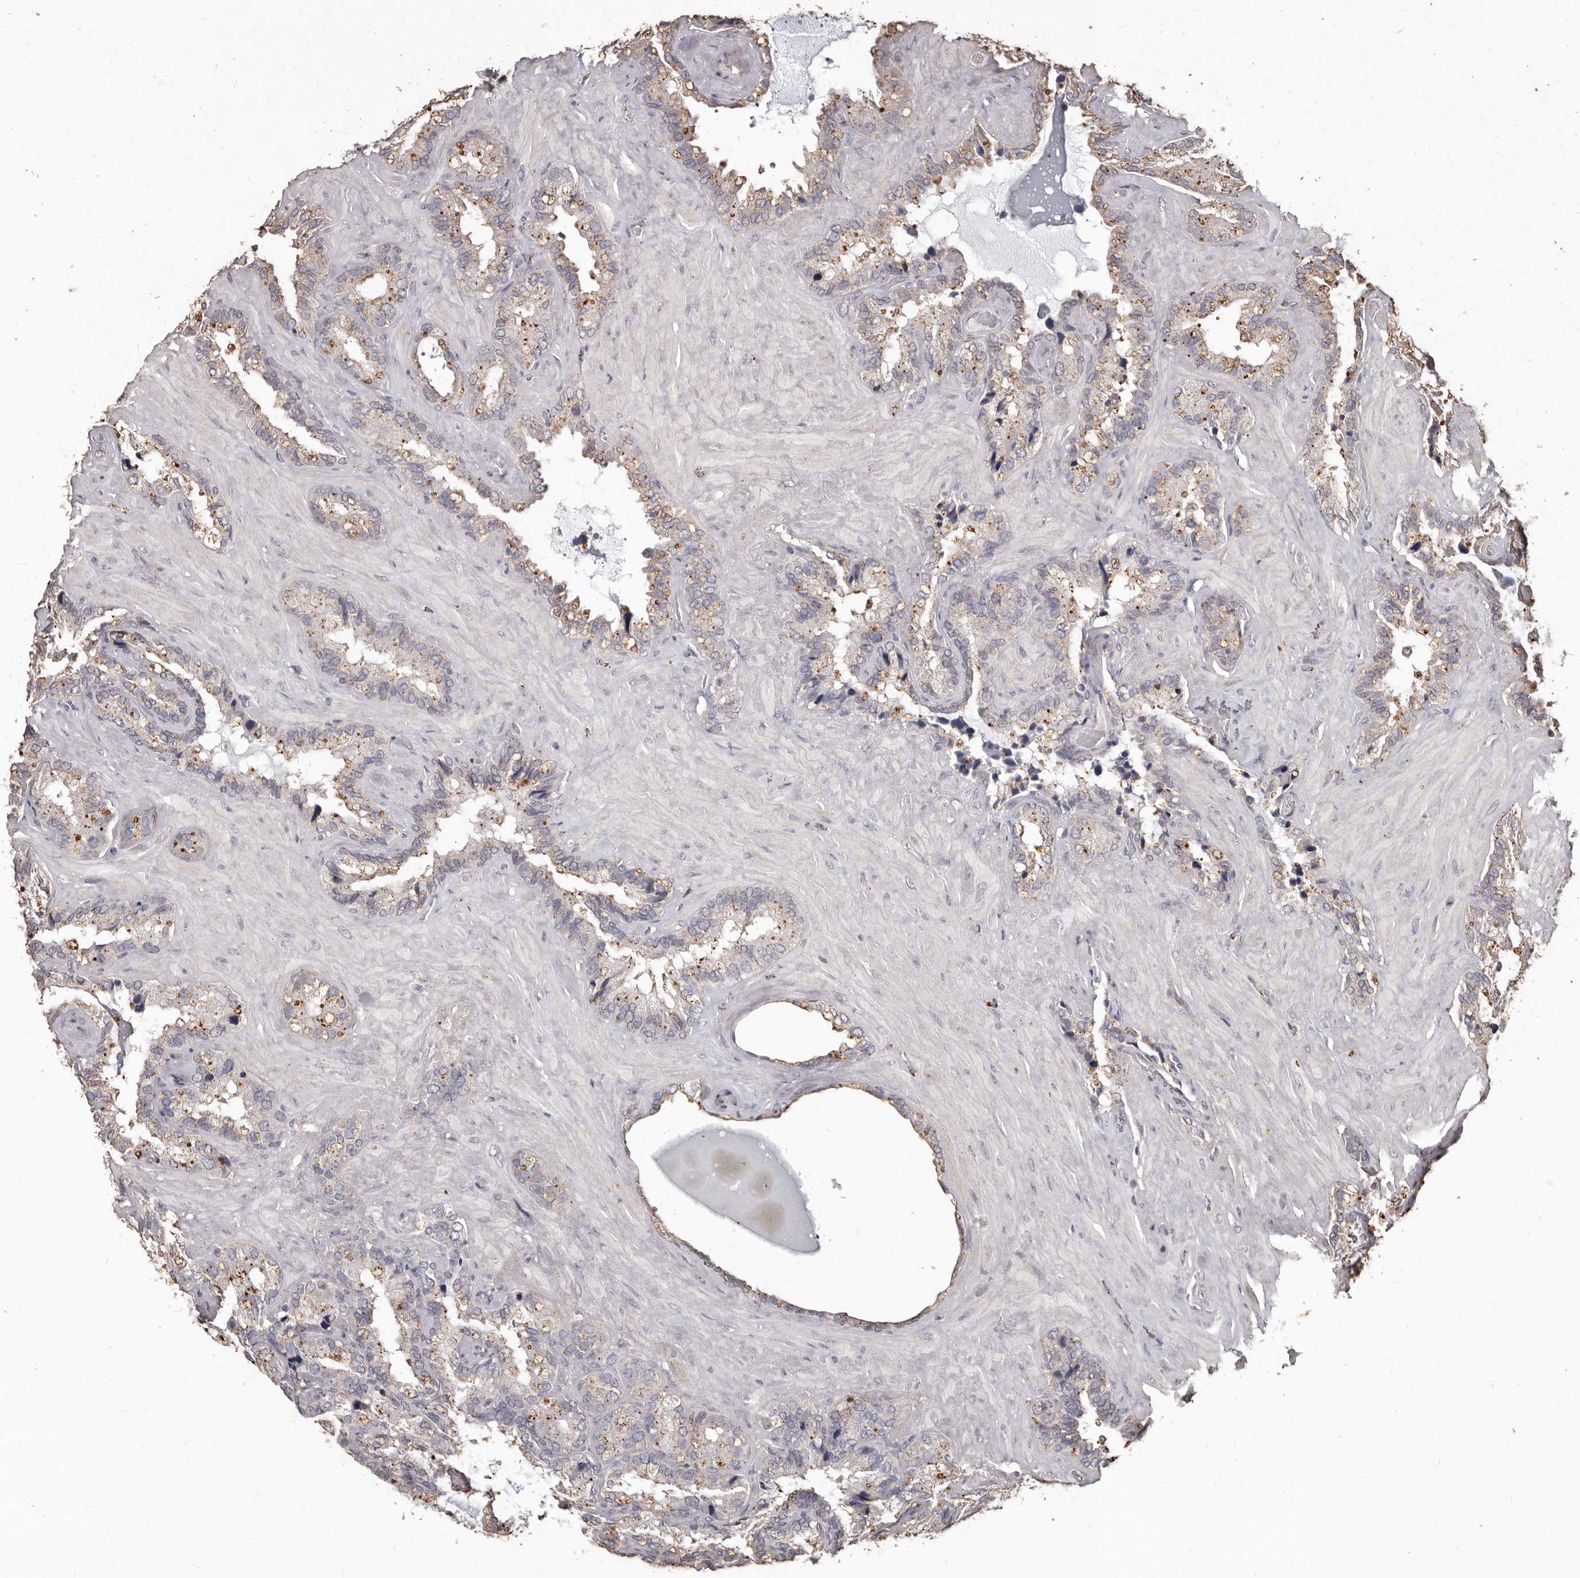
{"staining": {"intensity": "moderate", "quantity": "25%-75%", "location": "cytoplasmic/membranous"}, "tissue": "seminal vesicle", "cell_type": "Glandular cells", "image_type": "normal", "snomed": [{"axis": "morphology", "description": "Normal tissue, NOS"}, {"axis": "topography", "description": "Prostate"}, {"axis": "topography", "description": "Seminal veicle"}], "caption": "High-magnification brightfield microscopy of unremarkable seminal vesicle stained with DAB (3,3'-diaminobenzidine) (brown) and counterstained with hematoxylin (blue). glandular cells exhibit moderate cytoplasmic/membranous staining is identified in approximately25%-75% of cells.", "gene": "PRSS27", "patient": {"sex": "male", "age": 68}}